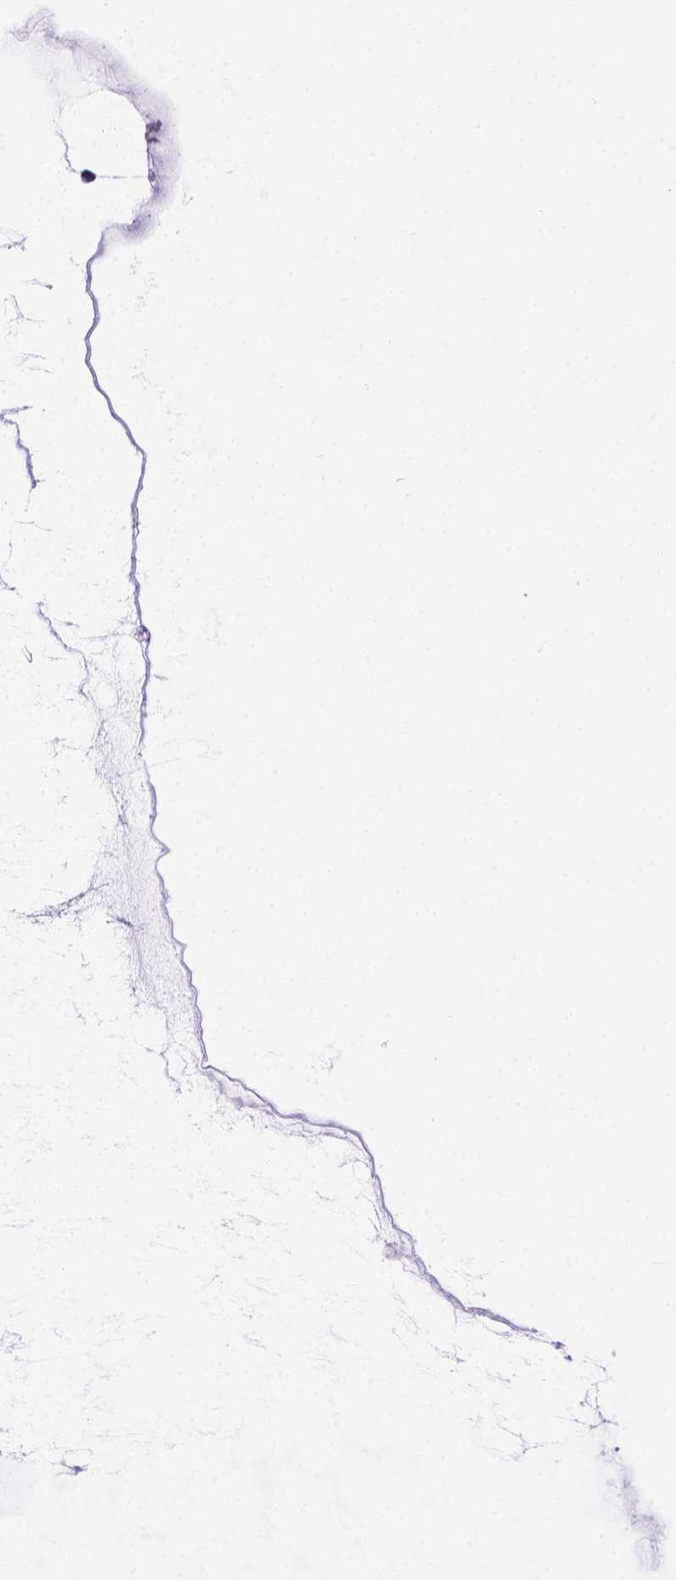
{"staining": {"intensity": "negative", "quantity": "none", "location": "none"}, "tissue": "ovarian cancer", "cell_type": "Tumor cells", "image_type": "cancer", "snomed": [{"axis": "morphology", "description": "Cystadenocarcinoma, mucinous, NOS"}, {"axis": "topography", "description": "Ovary"}], "caption": "Tumor cells show no significant protein expression in ovarian cancer (mucinous cystadenocarcinoma).", "gene": "PTGES", "patient": {"sex": "female", "age": 41}}